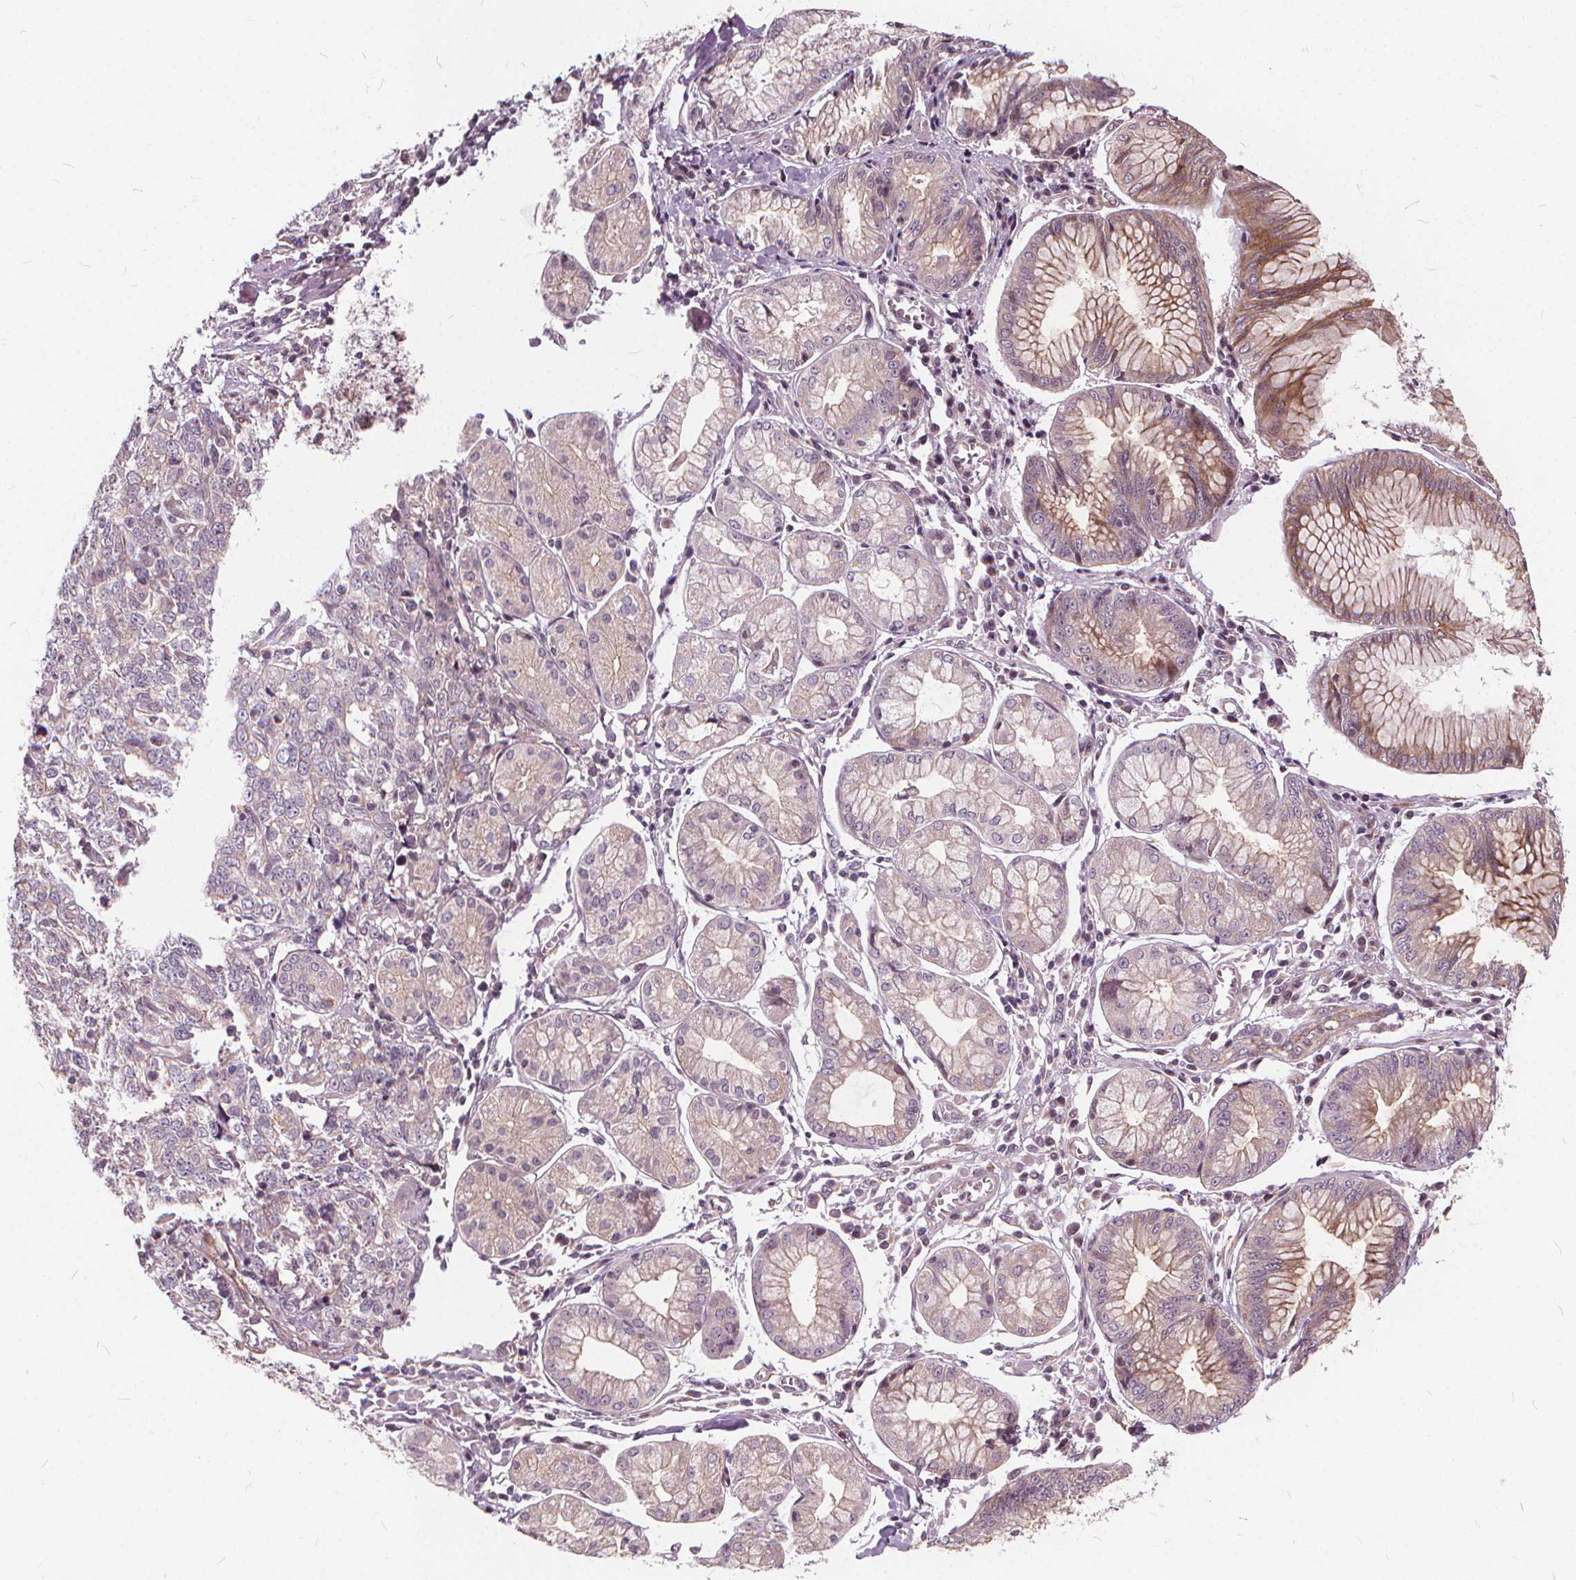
{"staining": {"intensity": "moderate", "quantity": "<25%", "location": "cytoplasmic/membranous"}, "tissue": "stomach cancer", "cell_type": "Tumor cells", "image_type": "cancer", "snomed": [{"axis": "morphology", "description": "Adenocarcinoma, NOS"}, {"axis": "topography", "description": "Stomach, upper"}], "caption": "Immunohistochemical staining of stomach cancer demonstrates moderate cytoplasmic/membranous protein expression in about <25% of tumor cells.", "gene": "INPP5E", "patient": {"sex": "male", "age": 81}}